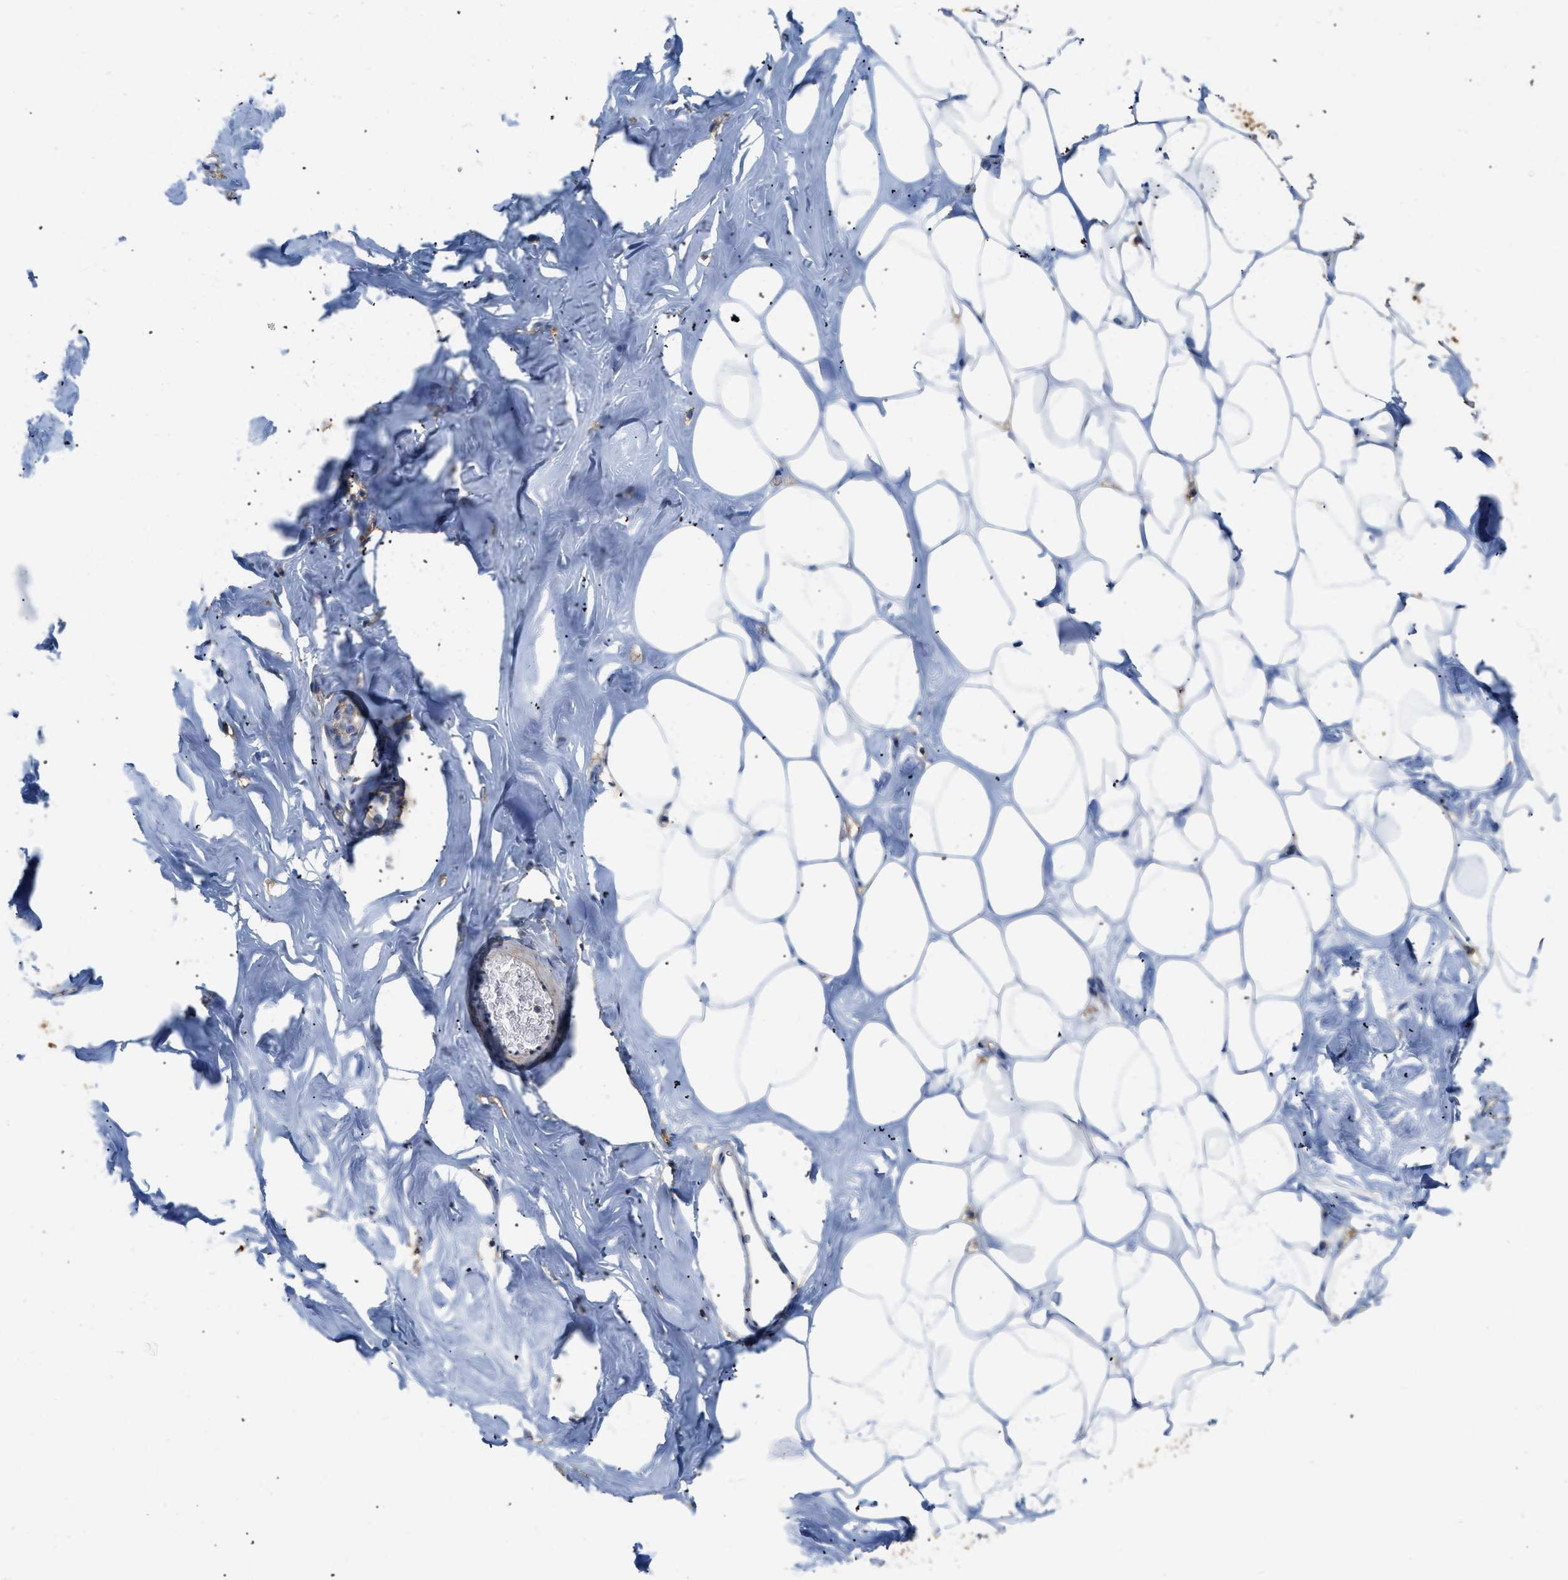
{"staining": {"intensity": "moderate", "quantity": ">75%", "location": "cytoplasmic/membranous"}, "tissue": "adipose tissue", "cell_type": "Adipocytes", "image_type": "normal", "snomed": [{"axis": "morphology", "description": "Normal tissue, NOS"}, {"axis": "morphology", "description": "Fibrosis, NOS"}, {"axis": "topography", "description": "Breast"}, {"axis": "topography", "description": "Adipose tissue"}], "caption": "The histopathology image exhibits staining of unremarkable adipose tissue, revealing moderate cytoplasmic/membranous protein positivity (brown color) within adipocytes.", "gene": "GNB4", "patient": {"sex": "female", "age": 39}}